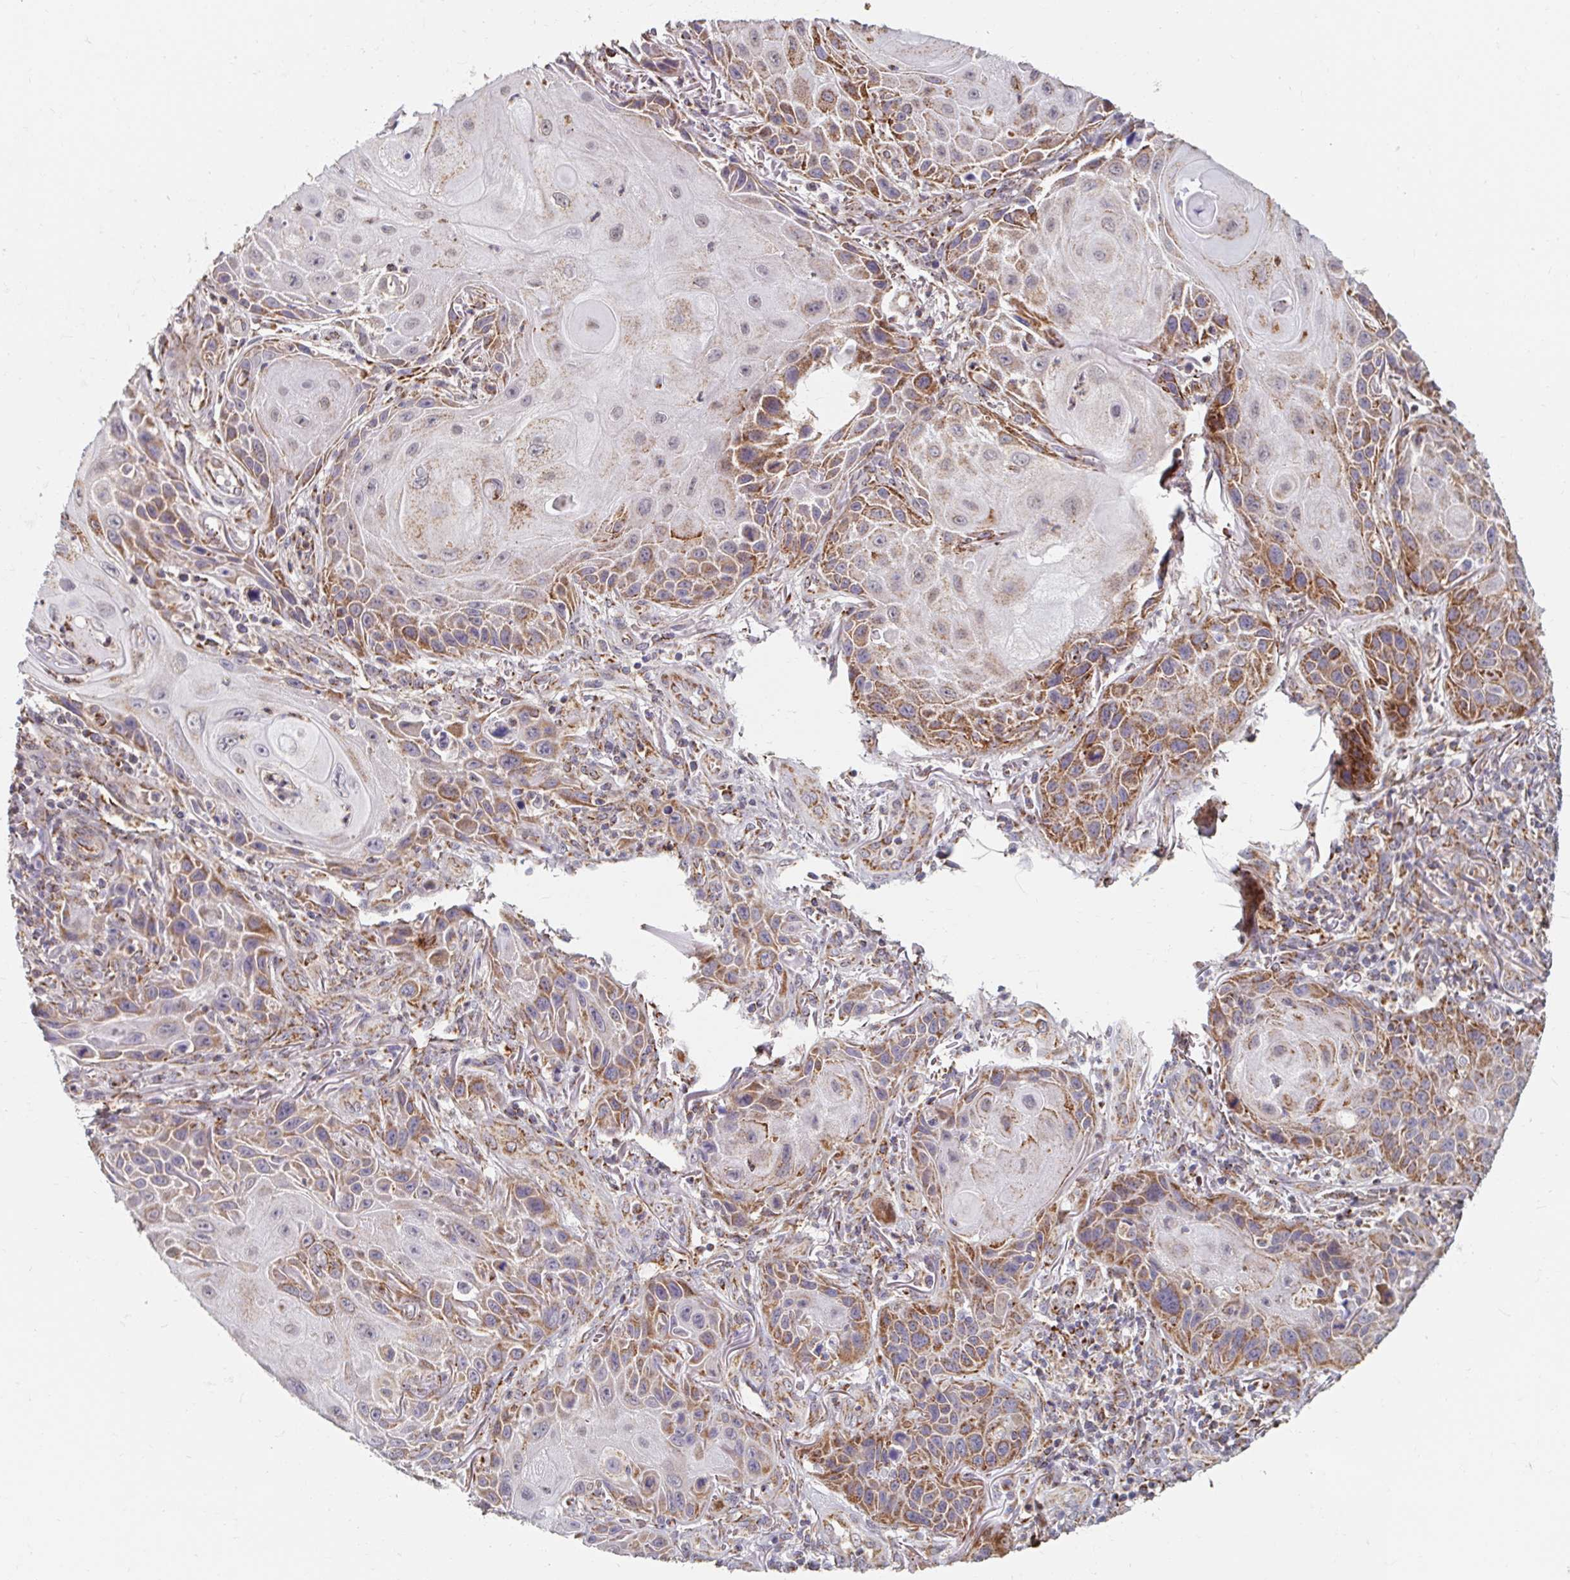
{"staining": {"intensity": "moderate", "quantity": ">75%", "location": "cytoplasmic/membranous"}, "tissue": "skin cancer", "cell_type": "Tumor cells", "image_type": "cancer", "snomed": [{"axis": "morphology", "description": "Squamous cell carcinoma, NOS"}, {"axis": "topography", "description": "Skin"}], "caption": "High-power microscopy captured an immunohistochemistry photomicrograph of skin cancer, revealing moderate cytoplasmic/membranous positivity in about >75% of tumor cells.", "gene": "MAVS", "patient": {"sex": "female", "age": 94}}